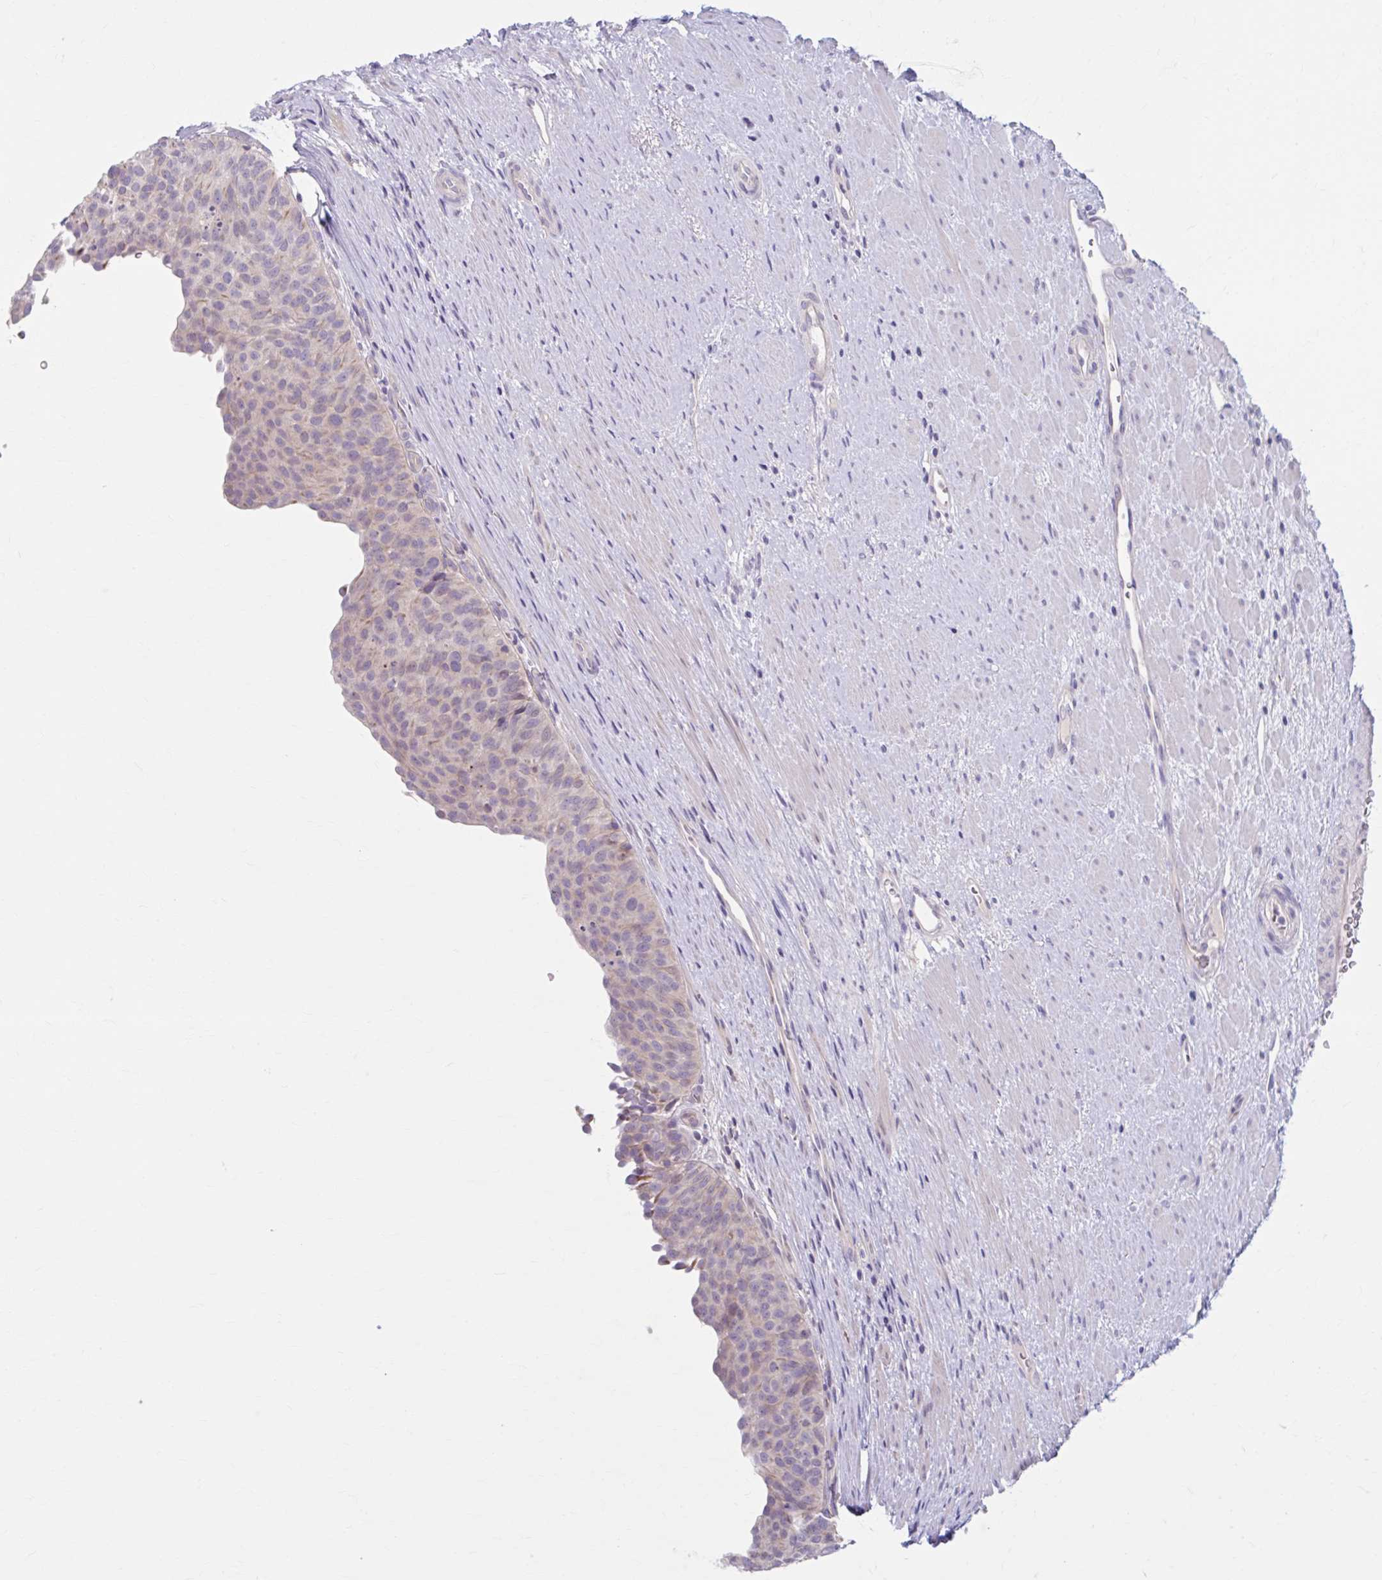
{"staining": {"intensity": "weak", "quantity": "25%-75%", "location": "cytoplasmic/membranous,nuclear"}, "tissue": "urinary bladder", "cell_type": "Urothelial cells", "image_type": "normal", "snomed": [{"axis": "morphology", "description": "Normal tissue, NOS"}, {"axis": "topography", "description": "Urinary bladder"}, {"axis": "topography", "description": "Prostate"}], "caption": "Immunohistochemistry histopathology image of benign urinary bladder: human urinary bladder stained using immunohistochemistry (IHC) demonstrates low levels of weak protein expression localized specifically in the cytoplasmic/membranous,nuclear of urothelial cells, appearing as a cytoplasmic/membranous,nuclear brown color.", "gene": "CHST3", "patient": {"sex": "male", "age": 77}}